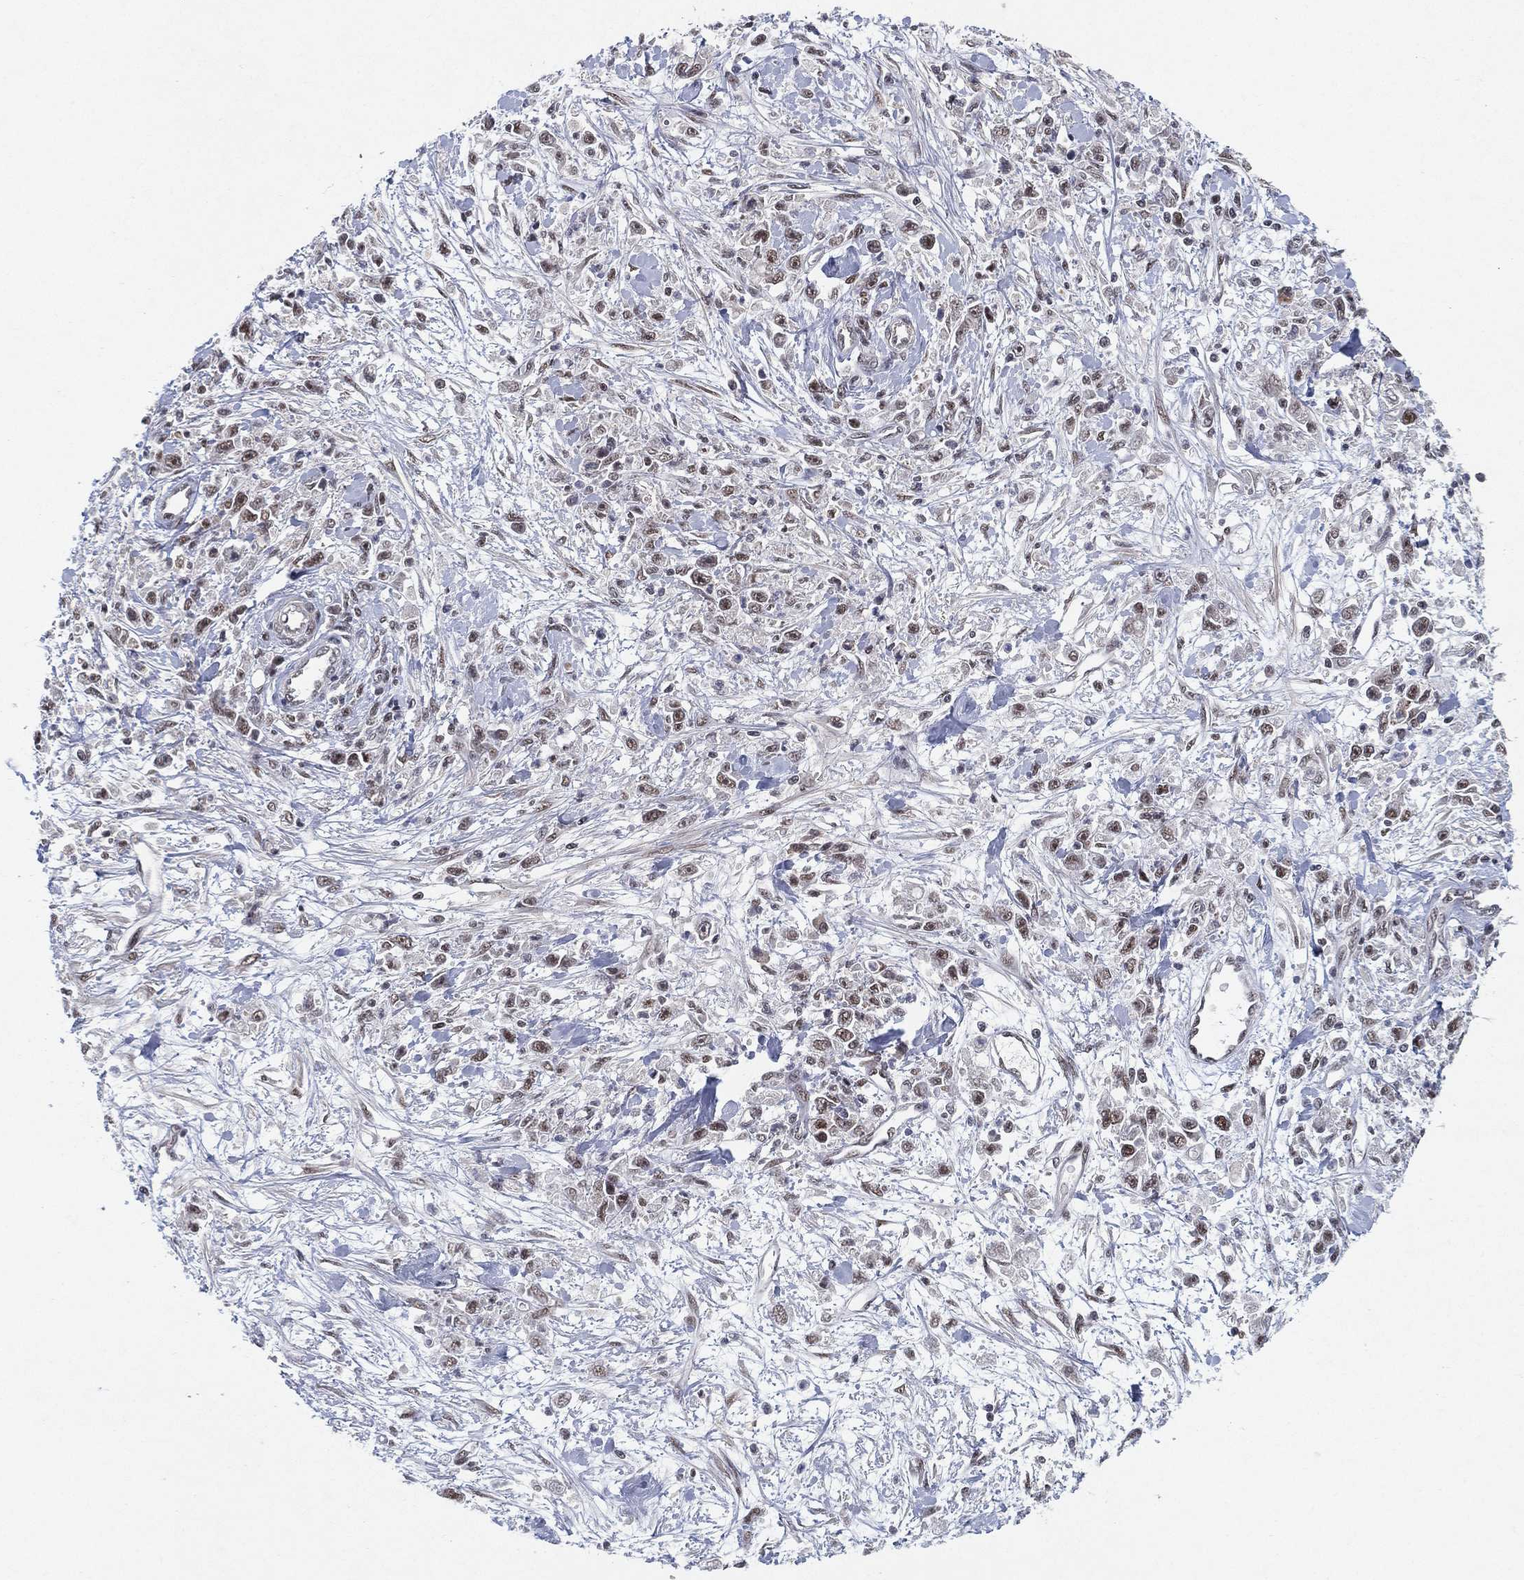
{"staining": {"intensity": "moderate", "quantity": "25%-75%", "location": "nuclear"}, "tissue": "stomach cancer", "cell_type": "Tumor cells", "image_type": "cancer", "snomed": [{"axis": "morphology", "description": "Adenocarcinoma, NOS"}, {"axis": "topography", "description": "Stomach"}], "caption": "The photomicrograph shows immunohistochemical staining of stomach cancer. There is moderate nuclear staining is identified in approximately 25%-75% of tumor cells. (DAB IHC with brightfield microscopy, high magnification).", "gene": "DGCR8", "patient": {"sex": "female", "age": 59}}